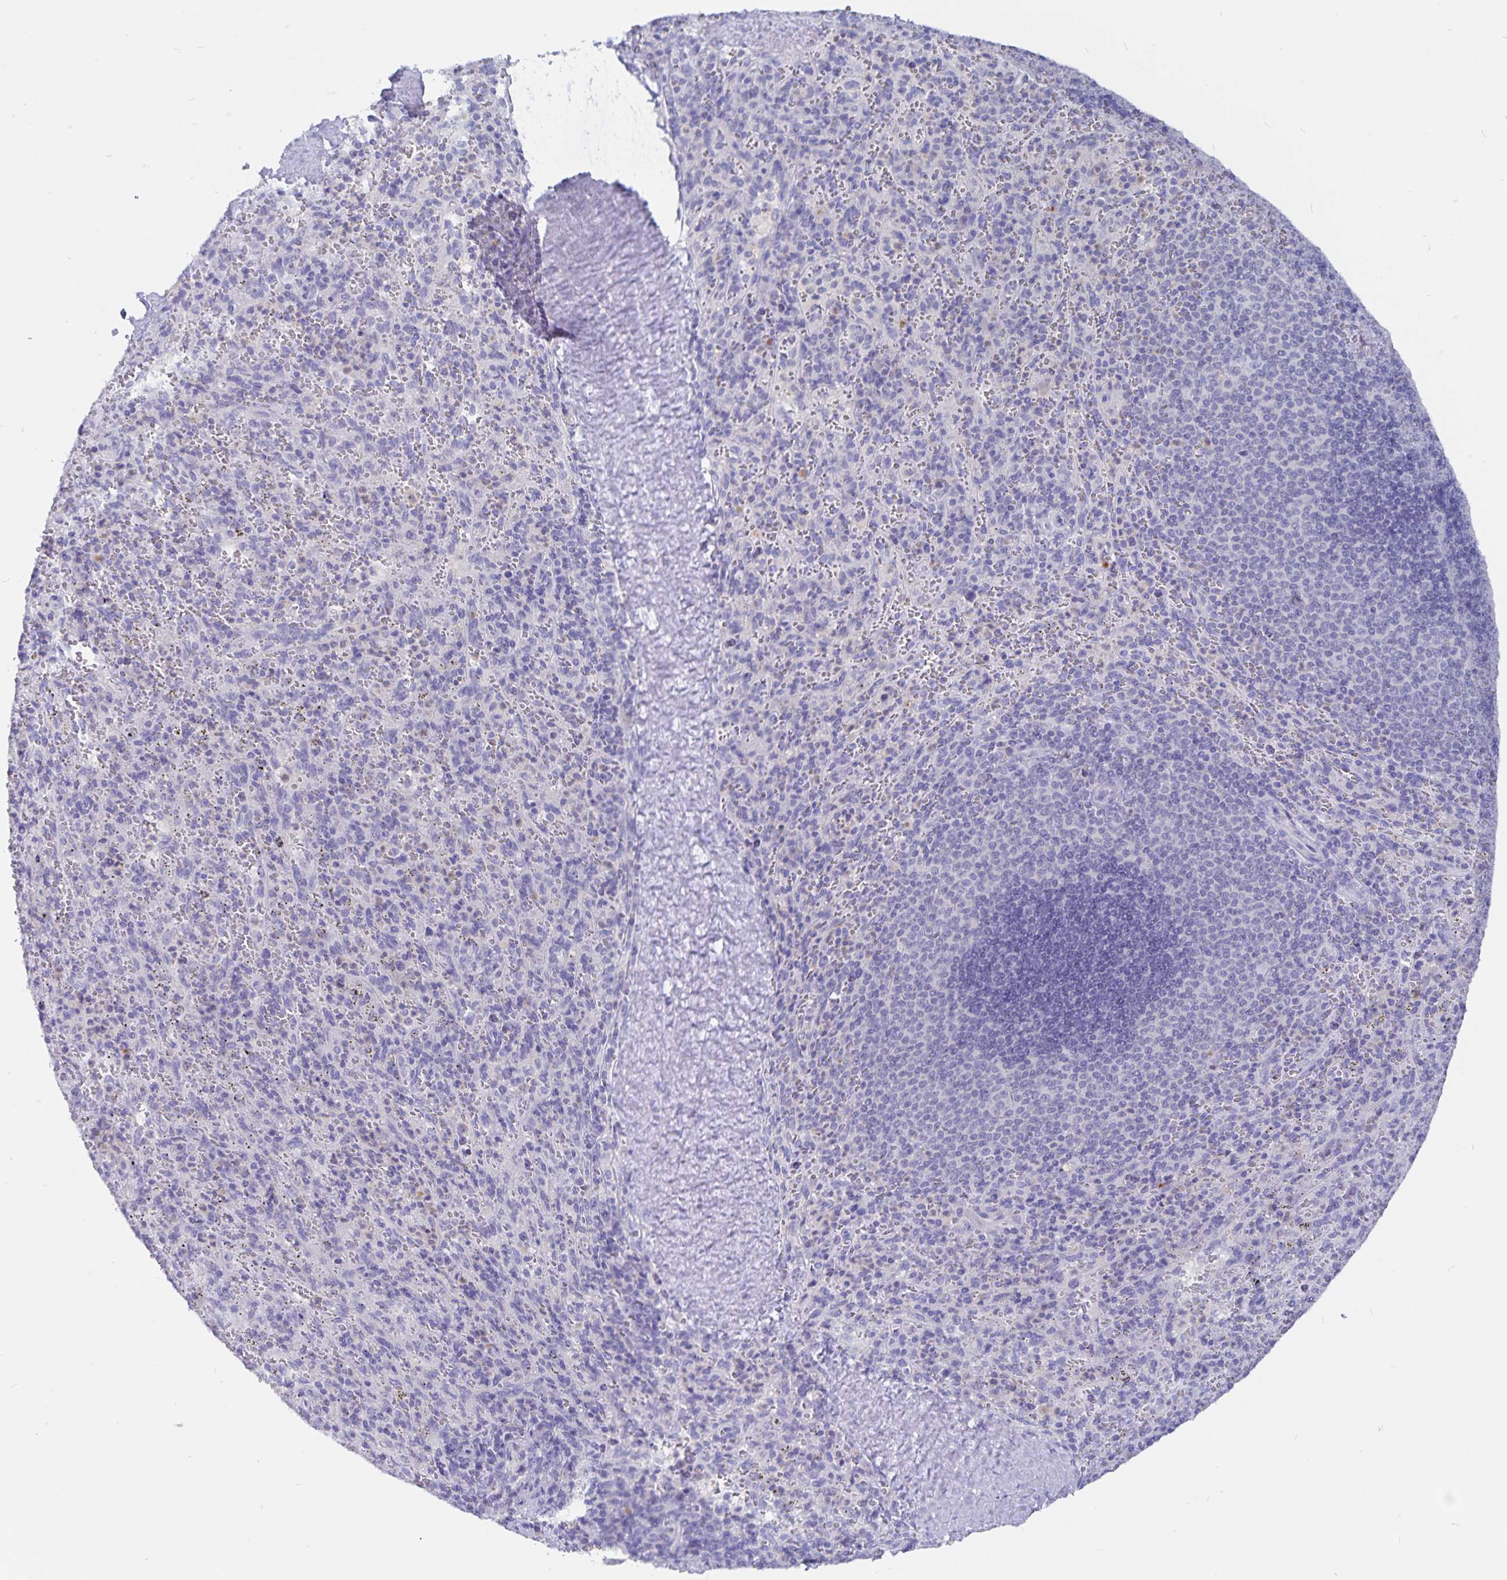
{"staining": {"intensity": "negative", "quantity": "none", "location": "none"}, "tissue": "spleen", "cell_type": "Cells in red pulp", "image_type": "normal", "snomed": [{"axis": "morphology", "description": "Normal tissue, NOS"}, {"axis": "topography", "description": "Spleen"}], "caption": "A high-resolution histopathology image shows immunohistochemistry staining of unremarkable spleen, which shows no significant expression in cells in red pulp.", "gene": "SNTN", "patient": {"sex": "male", "age": 57}}